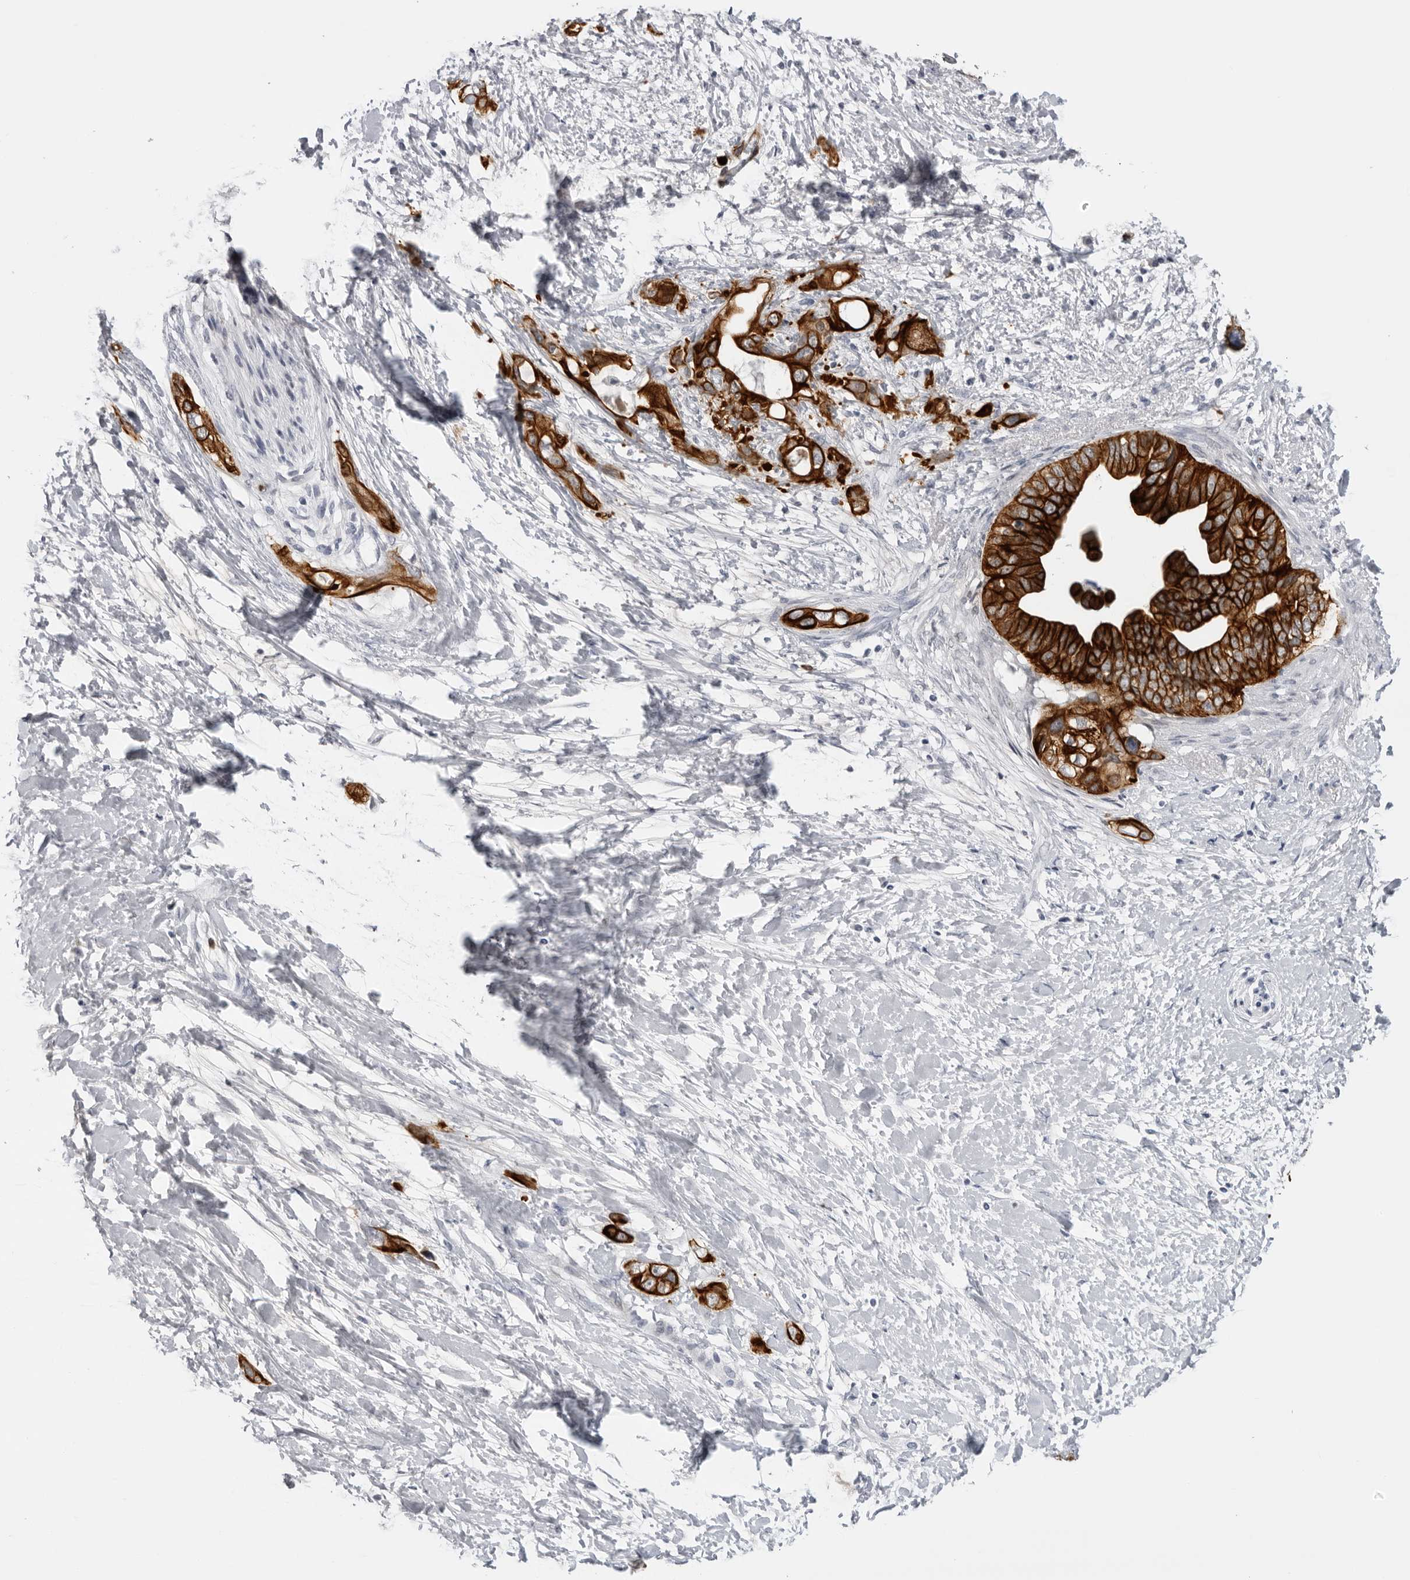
{"staining": {"intensity": "strong", "quantity": ">75%", "location": "cytoplasmic/membranous"}, "tissue": "pancreatic cancer", "cell_type": "Tumor cells", "image_type": "cancer", "snomed": [{"axis": "morphology", "description": "Adenocarcinoma, NOS"}, {"axis": "topography", "description": "Pancreas"}], "caption": "Protein expression analysis of human pancreatic cancer reveals strong cytoplasmic/membranous positivity in approximately >75% of tumor cells.", "gene": "SERPINF2", "patient": {"sex": "female", "age": 56}}